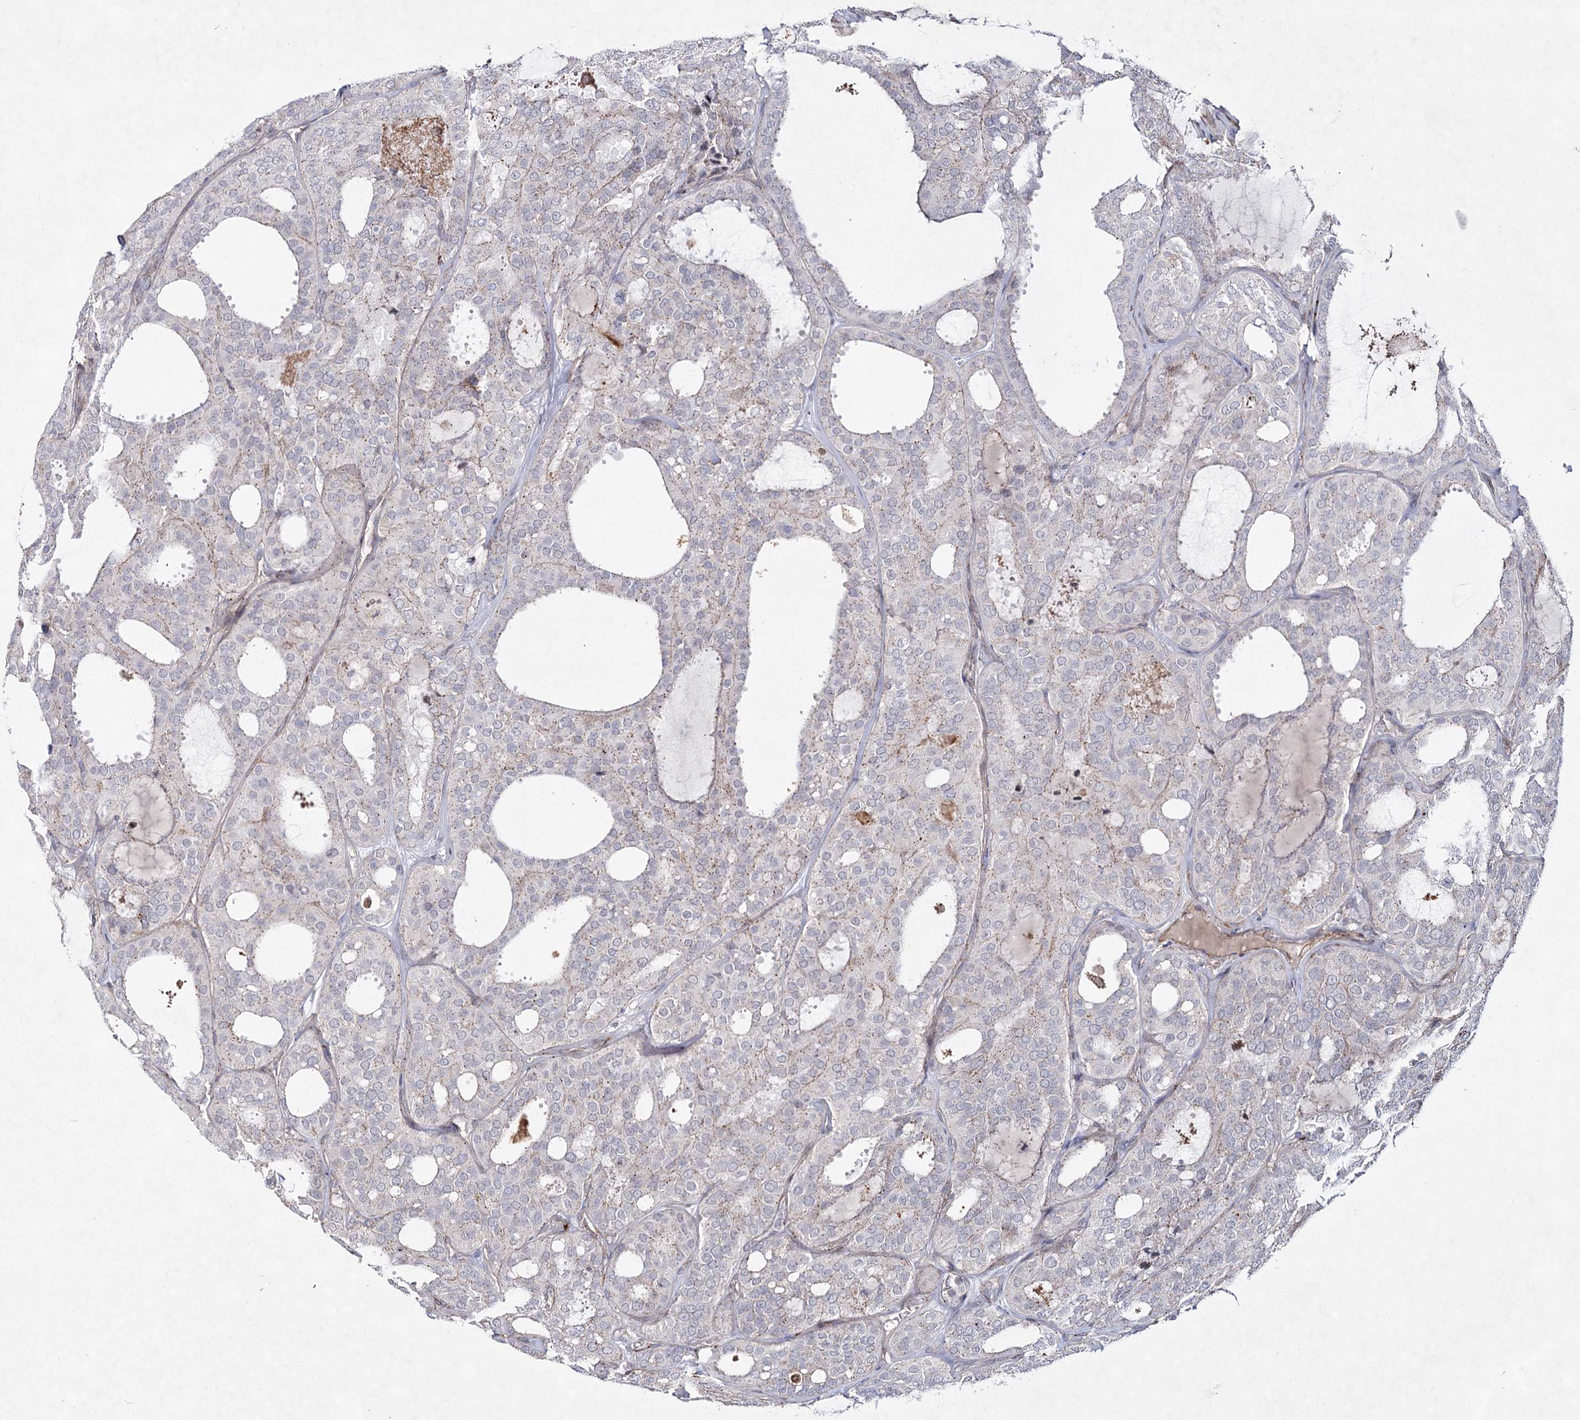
{"staining": {"intensity": "weak", "quantity": "<25%", "location": "cytoplasmic/membranous"}, "tissue": "thyroid cancer", "cell_type": "Tumor cells", "image_type": "cancer", "snomed": [{"axis": "morphology", "description": "Follicular adenoma carcinoma, NOS"}, {"axis": "topography", "description": "Thyroid gland"}], "caption": "Immunohistochemistry photomicrograph of neoplastic tissue: human thyroid cancer (follicular adenoma carcinoma) stained with DAB shows no significant protein expression in tumor cells.", "gene": "ATL2", "patient": {"sex": "male", "age": 75}}